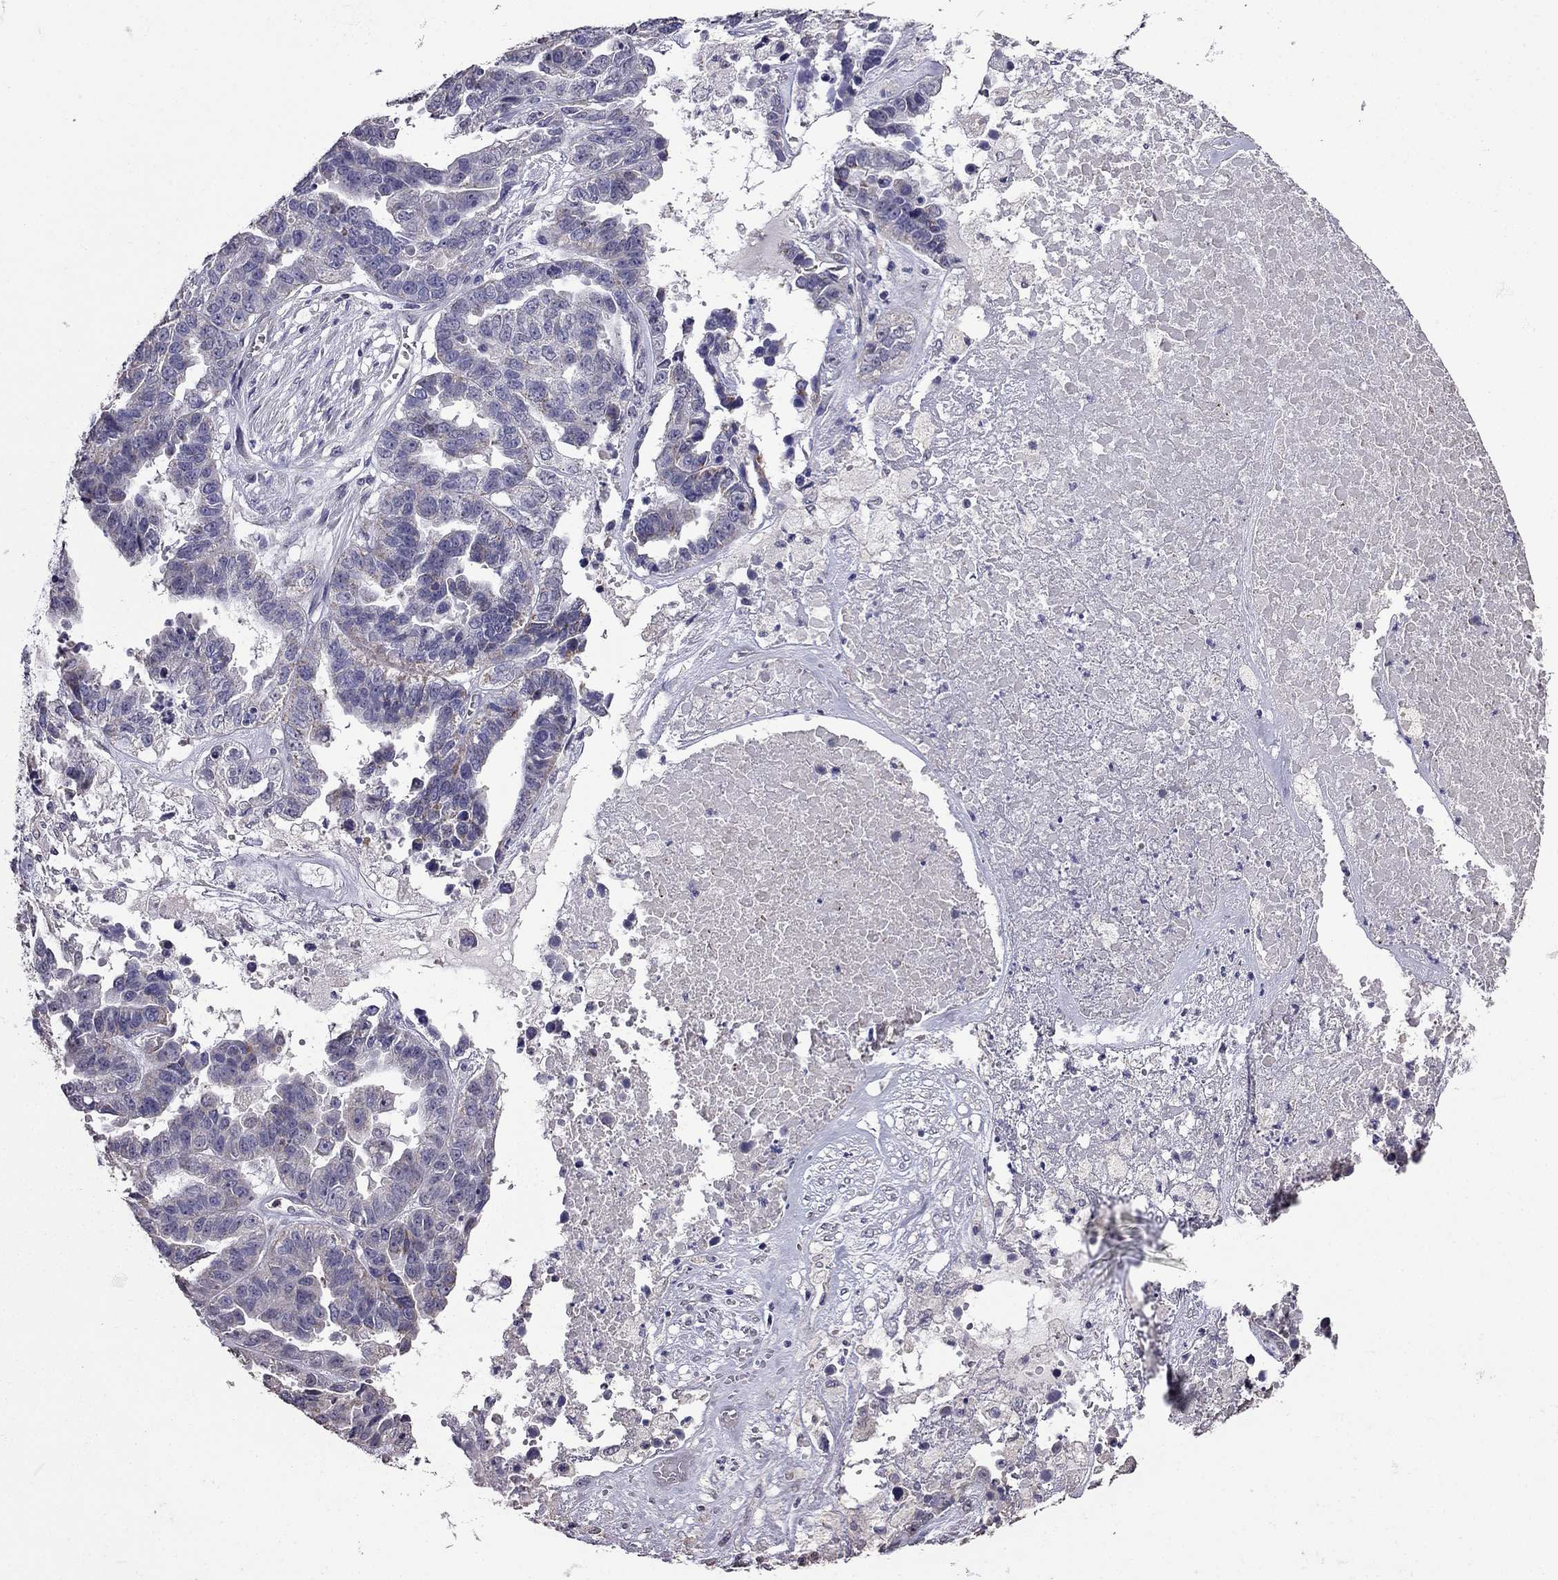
{"staining": {"intensity": "negative", "quantity": "none", "location": "none"}, "tissue": "ovarian cancer", "cell_type": "Tumor cells", "image_type": "cancer", "snomed": [{"axis": "morphology", "description": "Cystadenocarcinoma, serous, NOS"}, {"axis": "topography", "description": "Ovary"}], "caption": "IHC of serous cystadenocarcinoma (ovarian) displays no staining in tumor cells.", "gene": "AK5", "patient": {"sex": "female", "age": 87}}